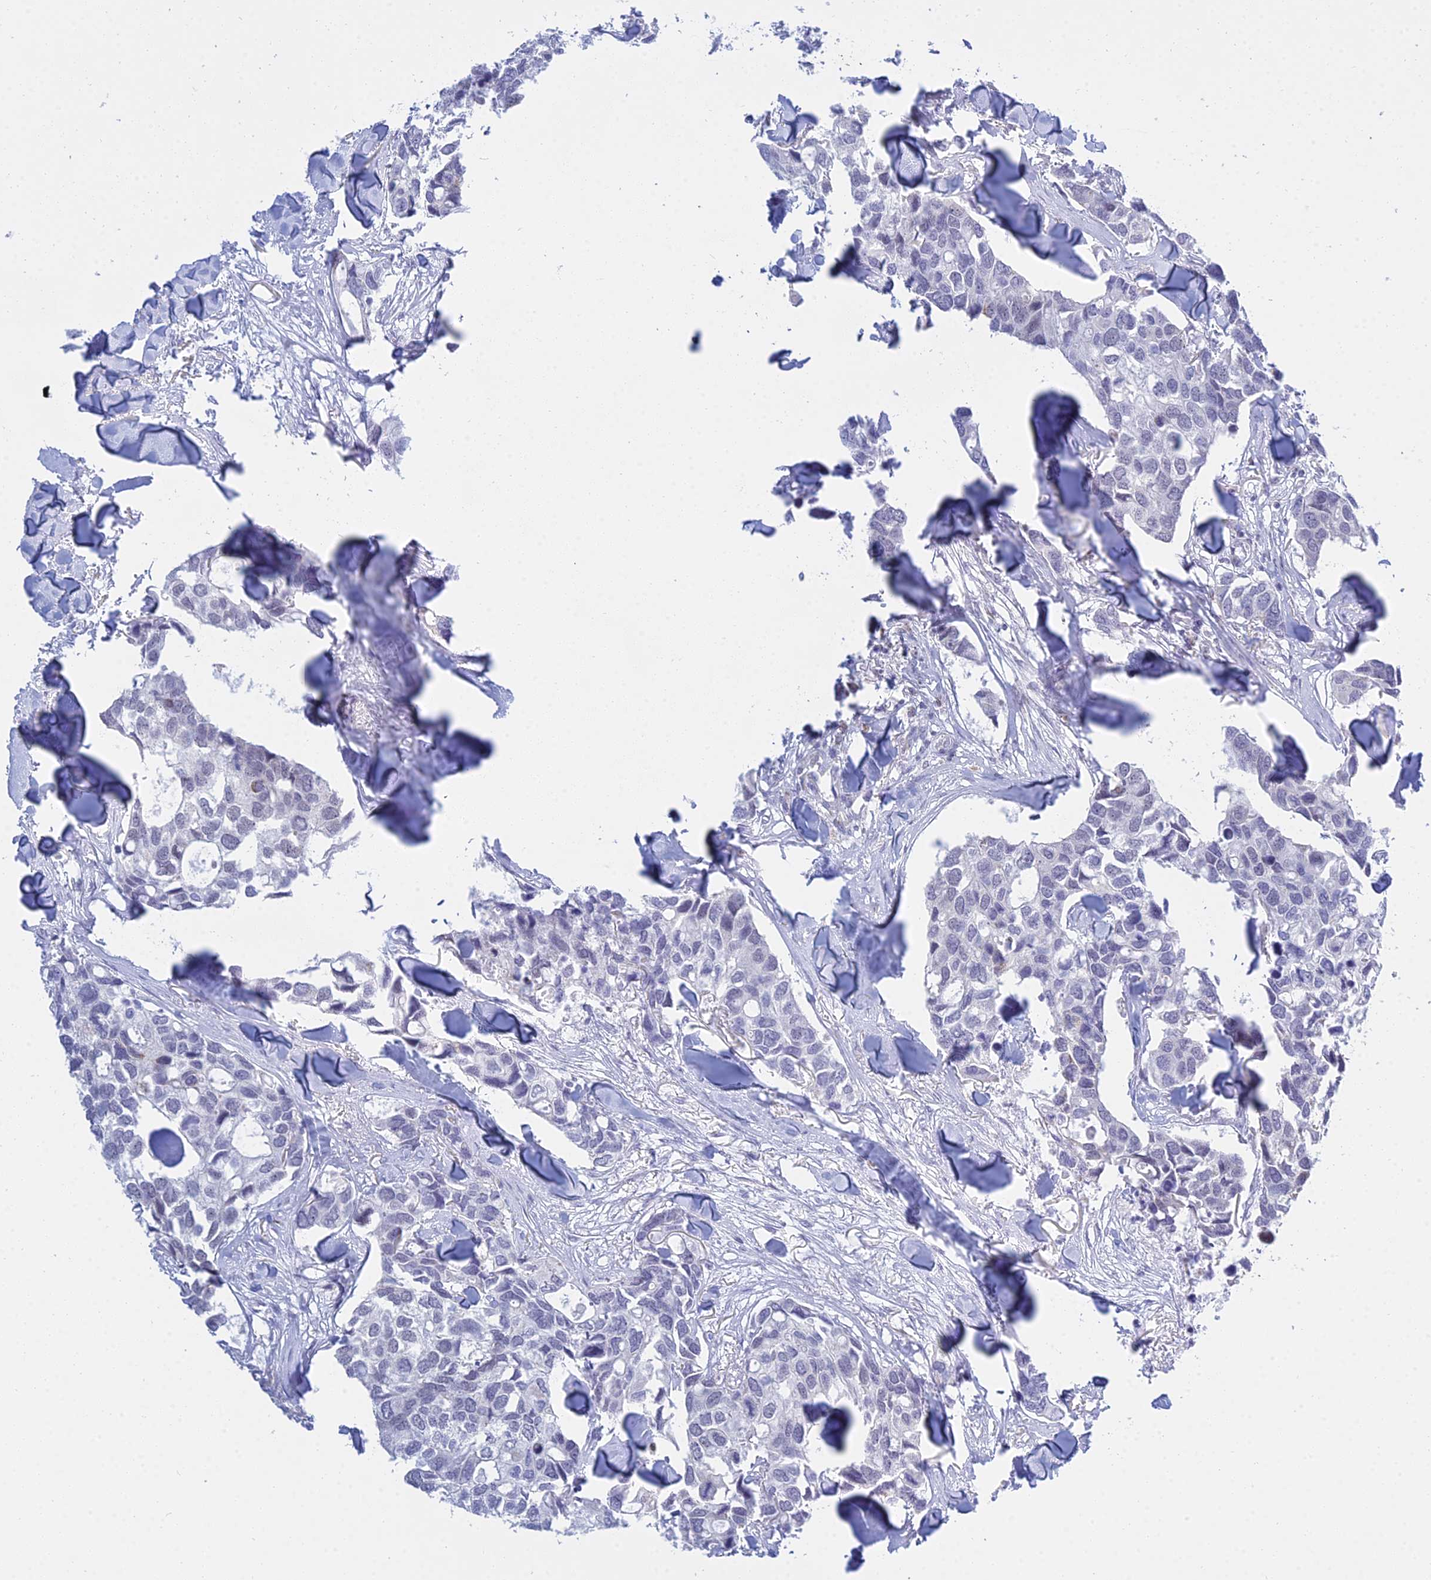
{"staining": {"intensity": "negative", "quantity": "none", "location": "none"}, "tissue": "breast cancer", "cell_type": "Tumor cells", "image_type": "cancer", "snomed": [{"axis": "morphology", "description": "Duct carcinoma"}, {"axis": "topography", "description": "Breast"}], "caption": "There is no significant expression in tumor cells of breast cancer (invasive ductal carcinoma).", "gene": "KLF14", "patient": {"sex": "female", "age": 83}}